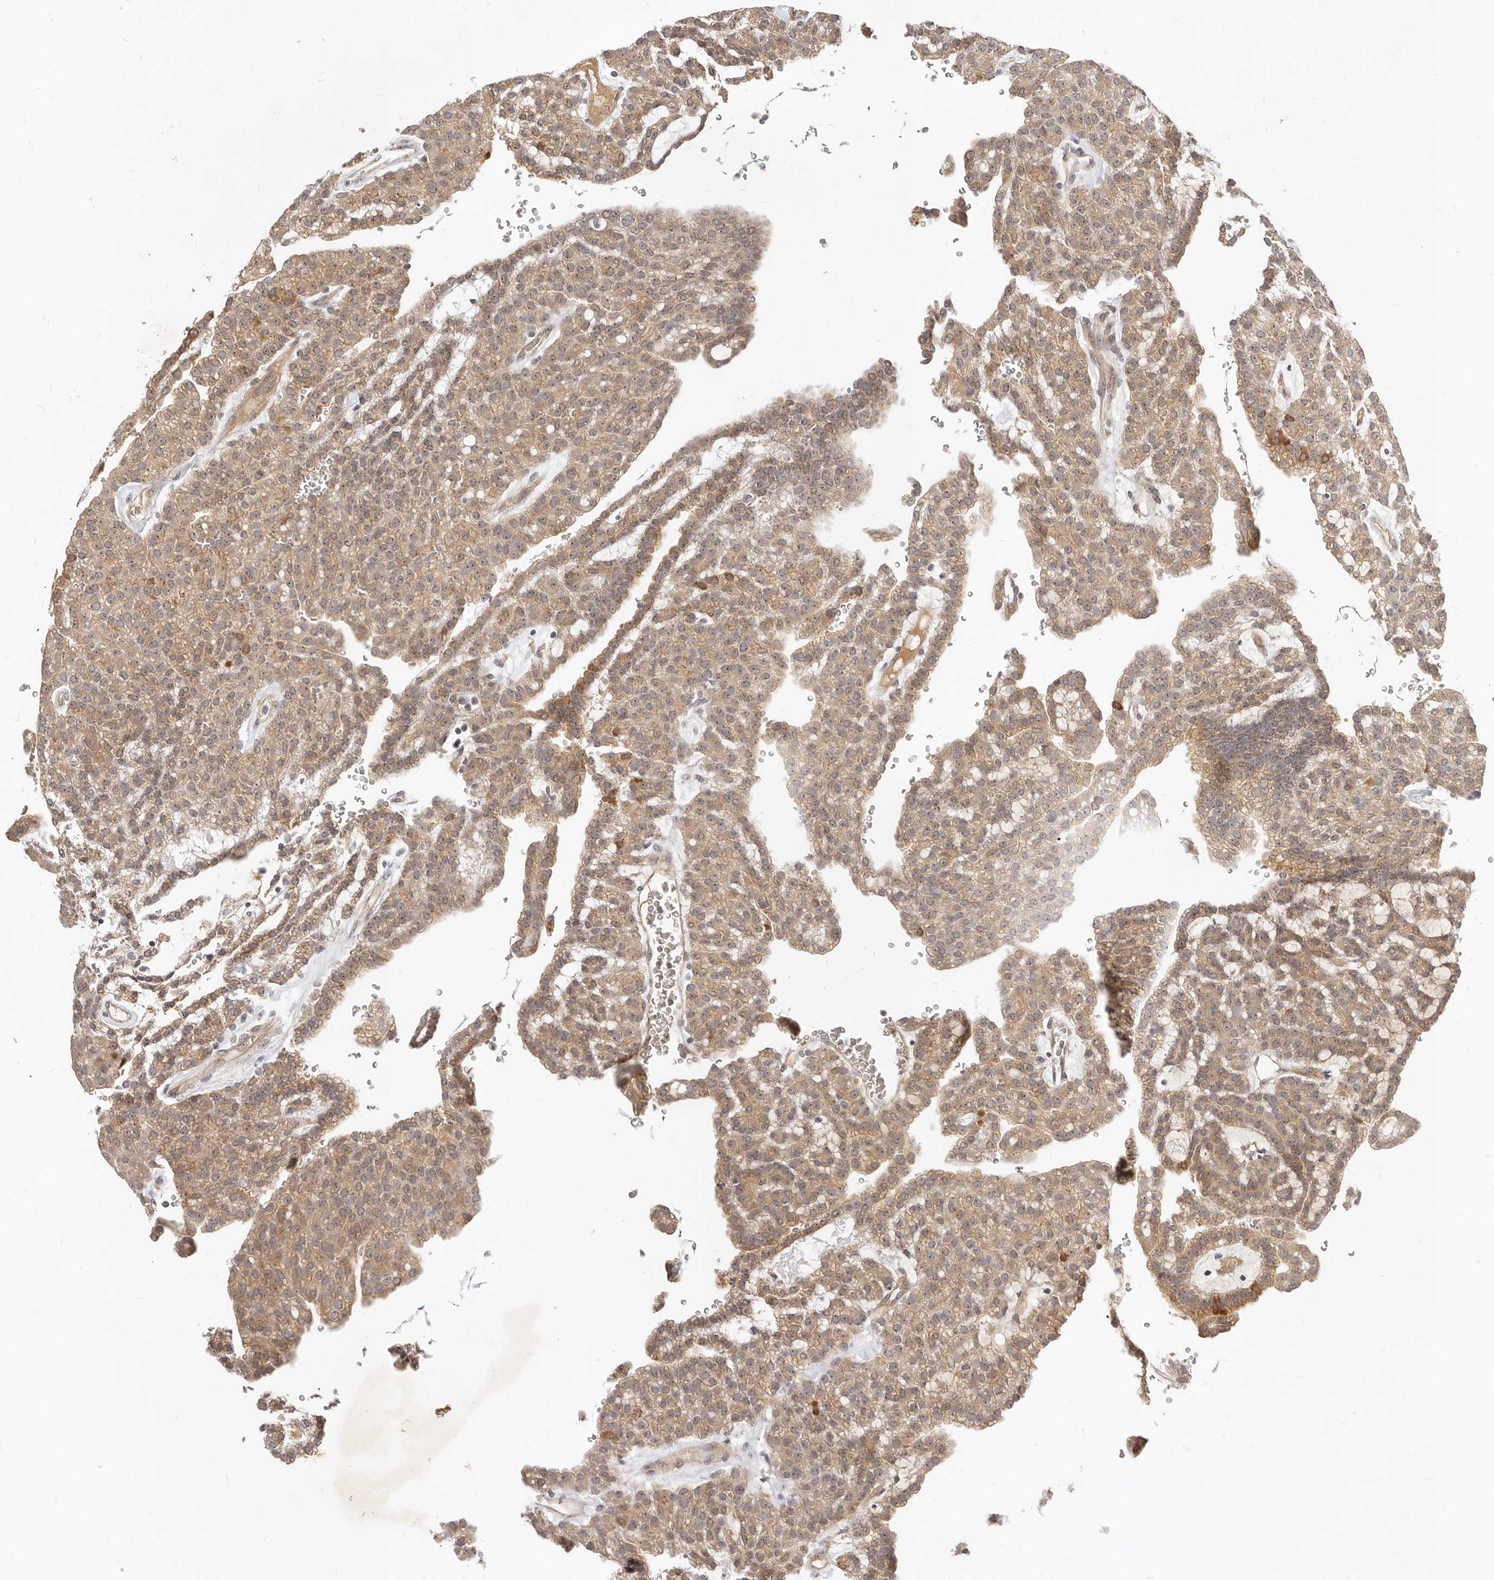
{"staining": {"intensity": "moderate", "quantity": ">75%", "location": "cytoplasmic/membranous"}, "tissue": "renal cancer", "cell_type": "Tumor cells", "image_type": "cancer", "snomed": [{"axis": "morphology", "description": "Adenocarcinoma, NOS"}, {"axis": "topography", "description": "Kidney"}], "caption": "A brown stain labels moderate cytoplasmic/membranous expression of a protein in human adenocarcinoma (renal) tumor cells.", "gene": "MICALL2", "patient": {"sex": "male", "age": 63}}